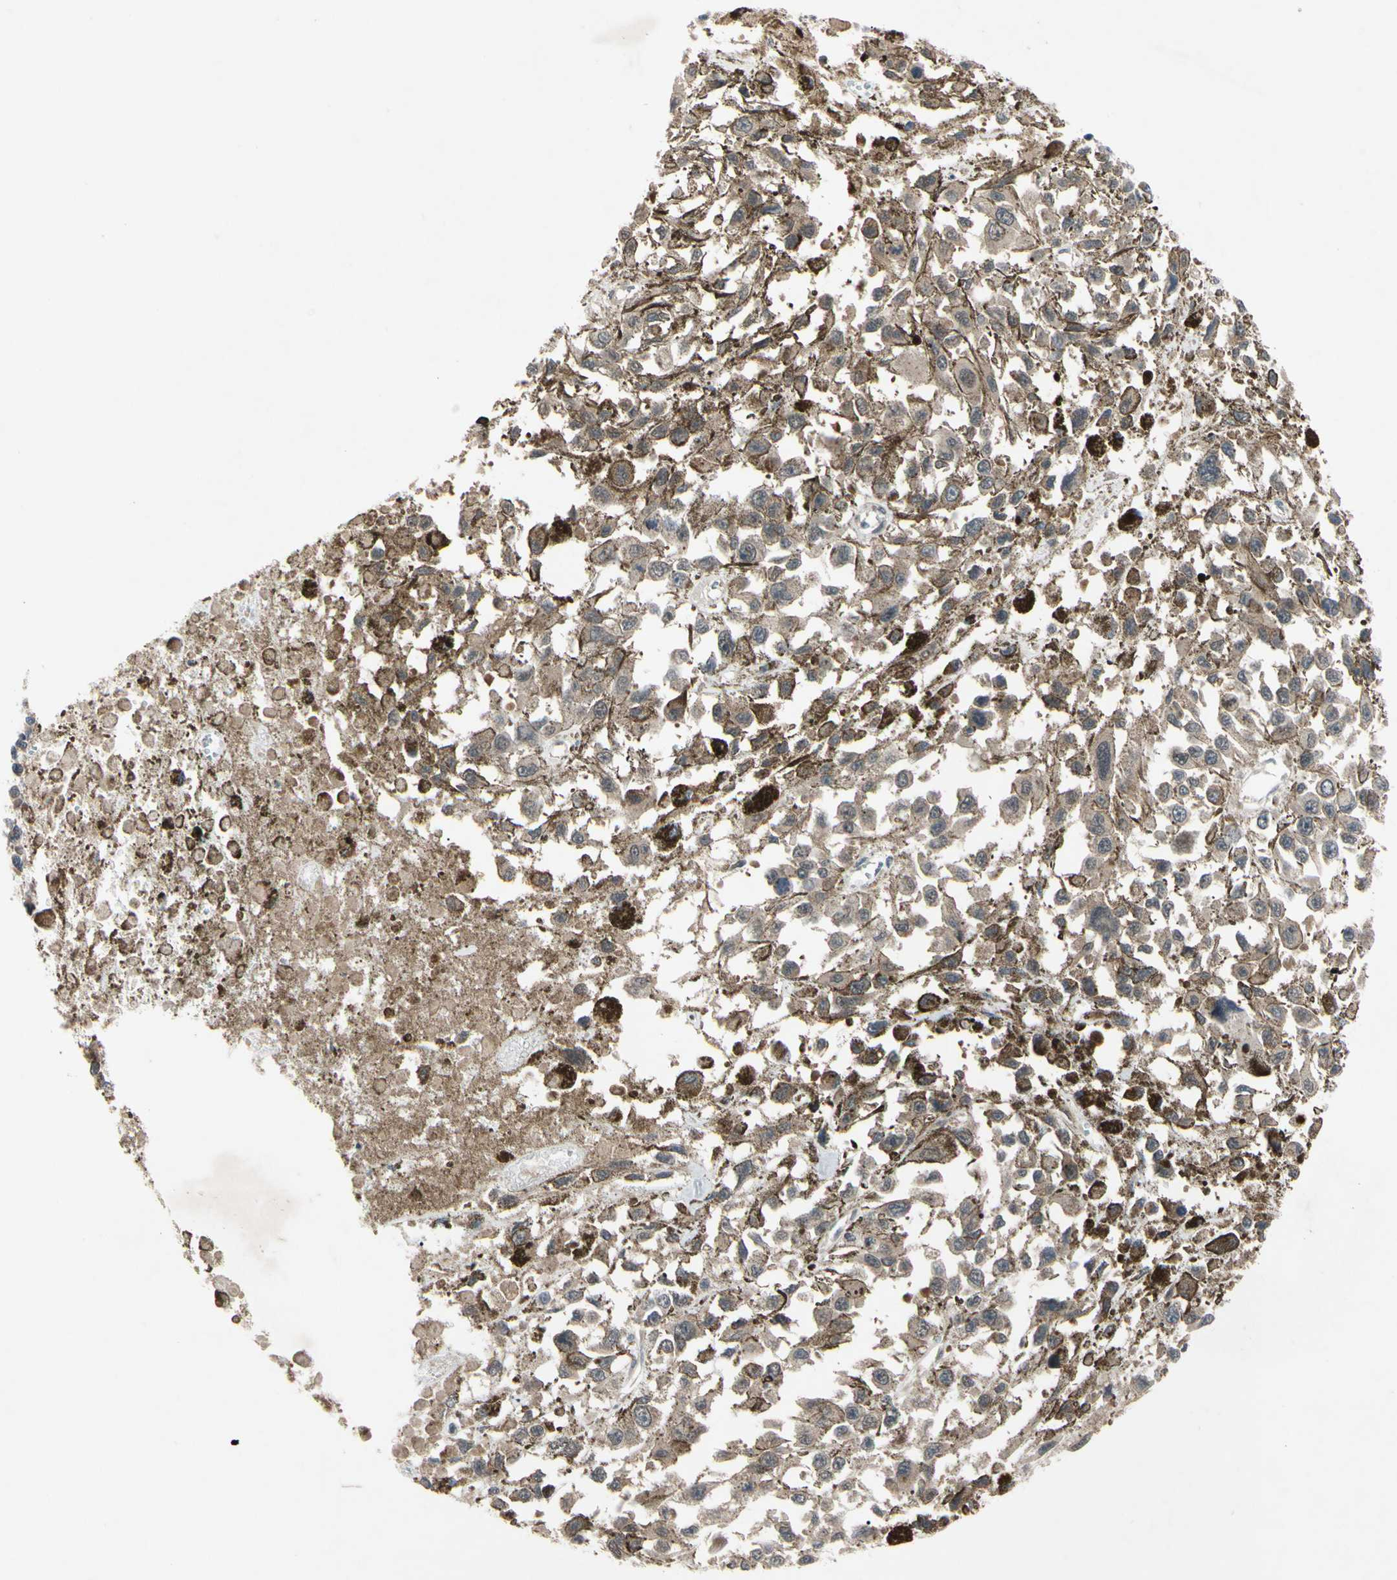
{"staining": {"intensity": "moderate", "quantity": ">75%", "location": "cytoplasmic/membranous"}, "tissue": "melanoma", "cell_type": "Tumor cells", "image_type": "cancer", "snomed": [{"axis": "morphology", "description": "Malignant melanoma, Metastatic site"}, {"axis": "topography", "description": "Lymph node"}], "caption": "Malignant melanoma (metastatic site) stained with IHC demonstrates moderate cytoplasmic/membranous positivity in about >75% of tumor cells. The staining was performed using DAB, with brown indicating positive protein expression. Nuclei are stained blue with hematoxylin.", "gene": "SVIL", "patient": {"sex": "male", "age": 59}}